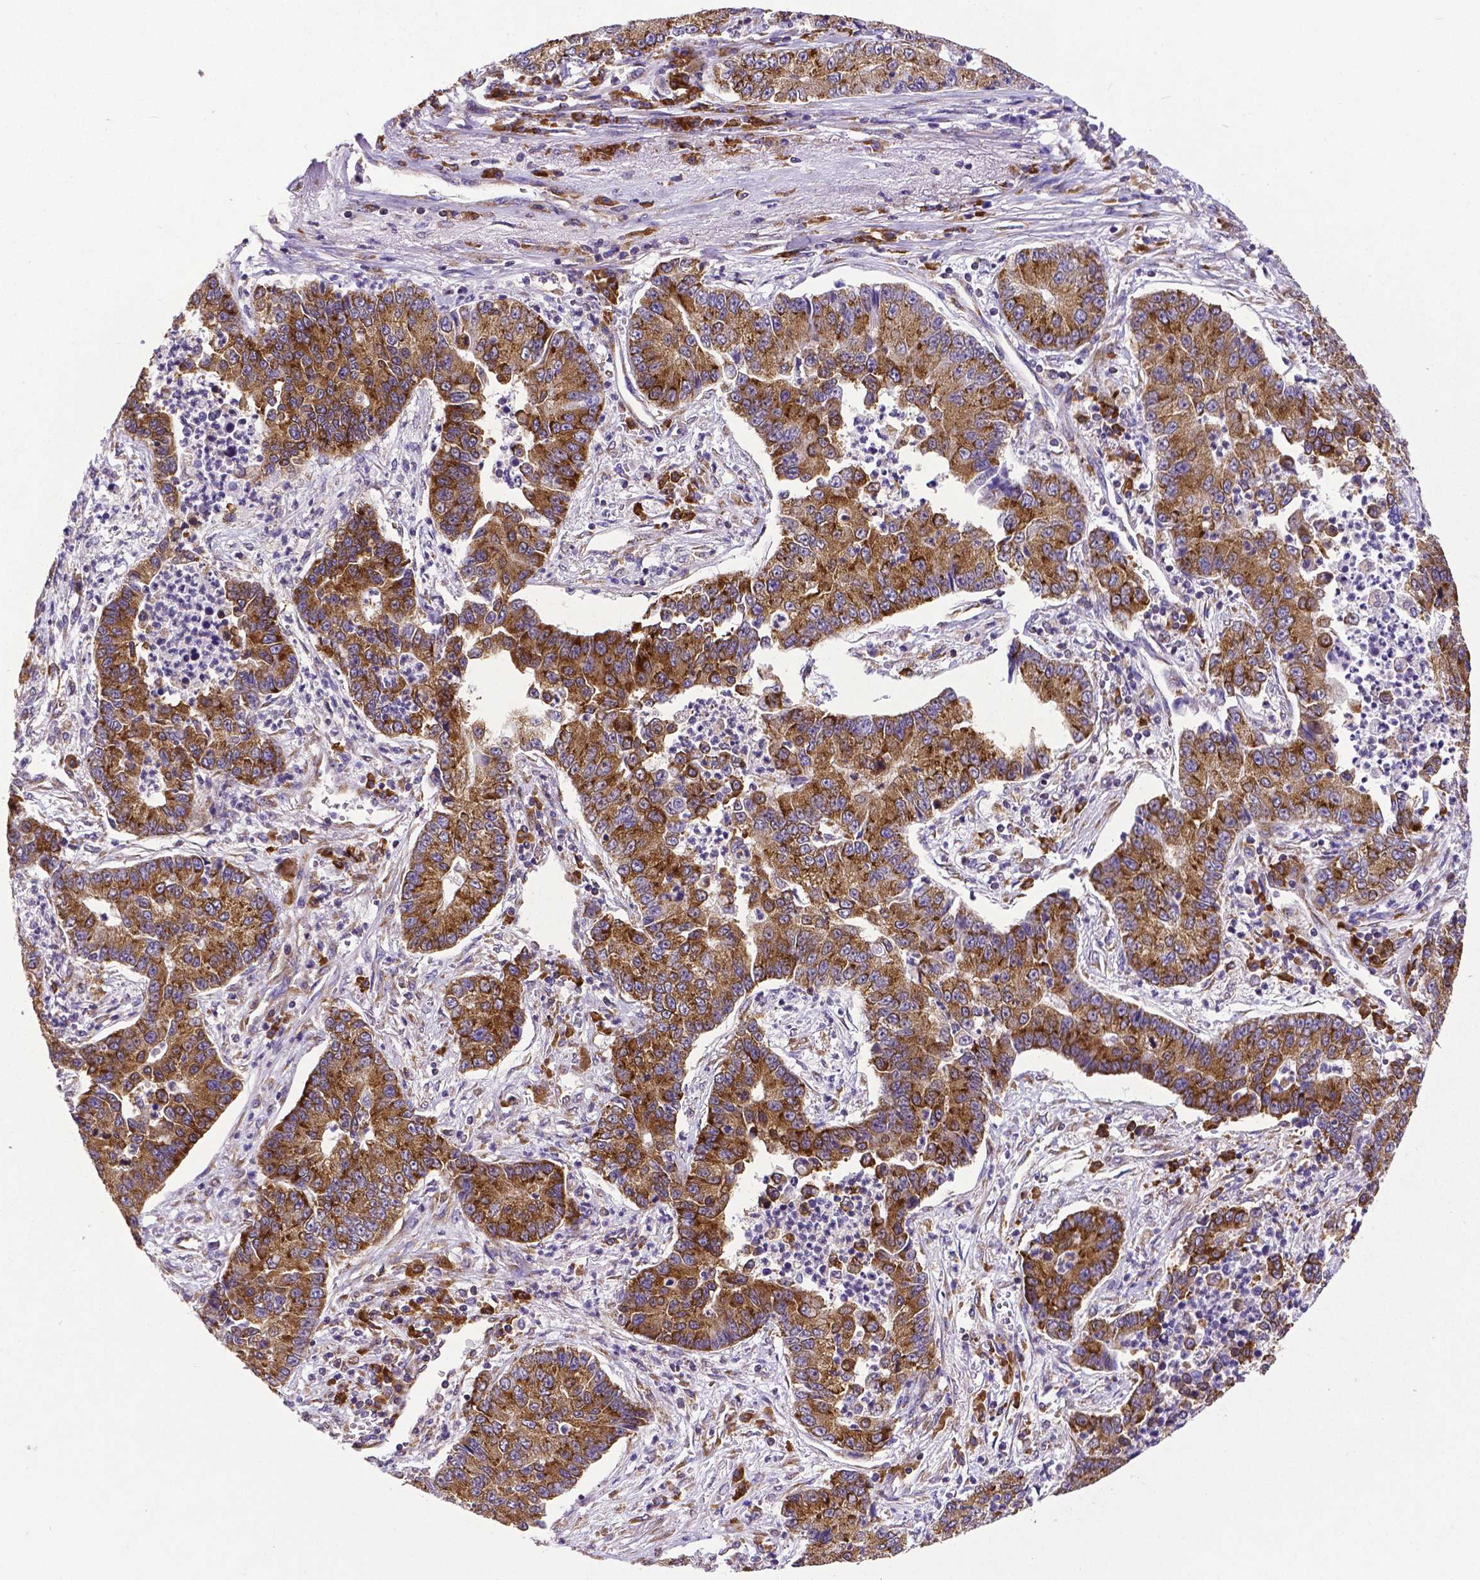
{"staining": {"intensity": "strong", "quantity": ">75%", "location": "cytoplasmic/membranous"}, "tissue": "lung cancer", "cell_type": "Tumor cells", "image_type": "cancer", "snomed": [{"axis": "morphology", "description": "Adenocarcinoma, NOS"}, {"axis": "topography", "description": "Lung"}], "caption": "IHC photomicrograph of human lung adenocarcinoma stained for a protein (brown), which displays high levels of strong cytoplasmic/membranous staining in about >75% of tumor cells.", "gene": "MTDH", "patient": {"sex": "female", "age": 57}}